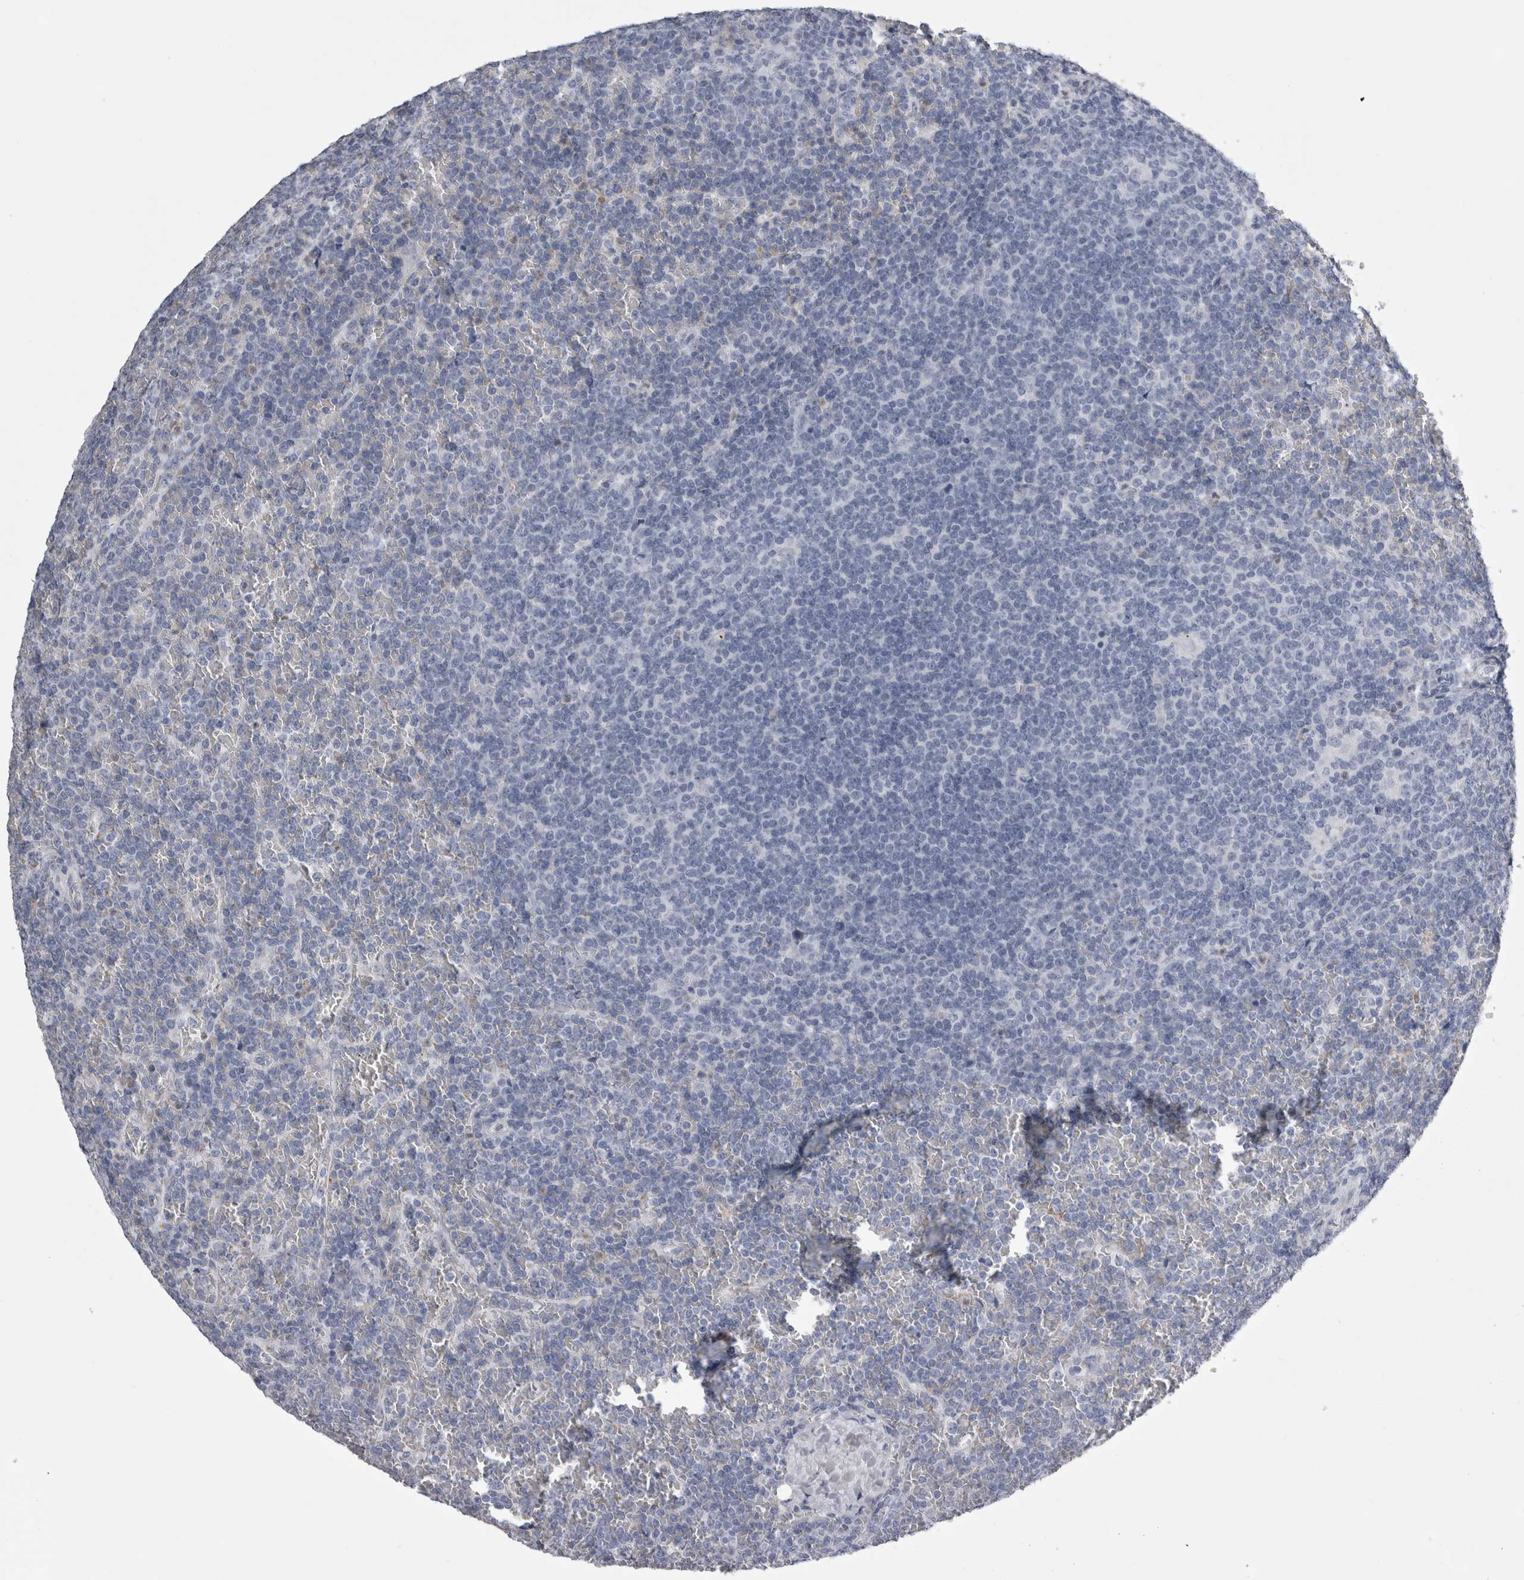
{"staining": {"intensity": "negative", "quantity": "none", "location": "none"}, "tissue": "lymphoma", "cell_type": "Tumor cells", "image_type": "cancer", "snomed": [{"axis": "morphology", "description": "Malignant lymphoma, non-Hodgkin's type, Low grade"}, {"axis": "topography", "description": "Spleen"}], "caption": "Lymphoma was stained to show a protein in brown. There is no significant positivity in tumor cells.", "gene": "ALDH8A1", "patient": {"sex": "female", "age": 19}}